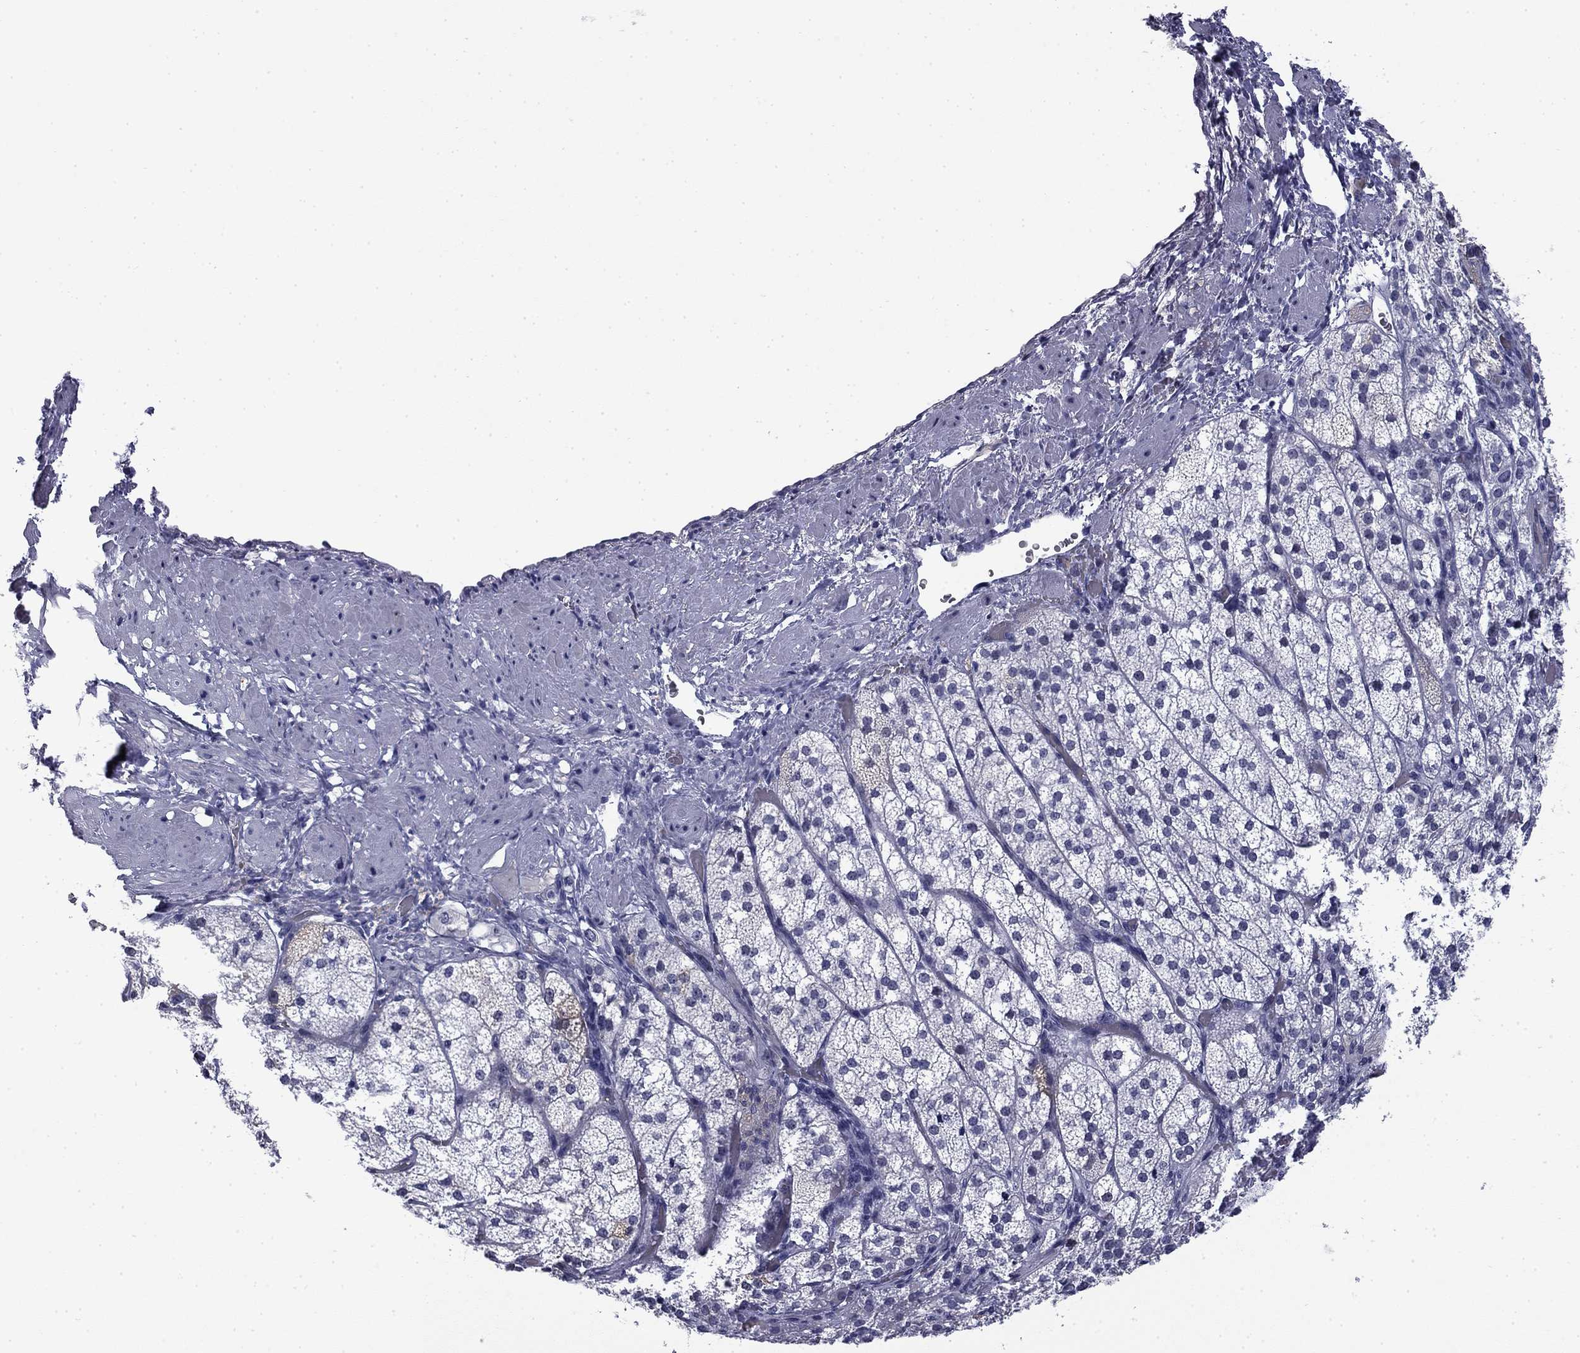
{"staining": {"intensity": "negative", "quantity": "none", "location": "none"}, "tissue": "adrenal gland", "cell_type": "Glandular cells", "image_type": "normal", "snomed": [{"axis": "morphology", "description": "Normal tissue, NOS"}, {"axis": "topography", "description": "Adrenal gland"}], "caption": "Immunohistochemistry (IHC) histopathology image of benign adrenal gland stained for a protein (brown), which reveals no positivity in glandular cells.", "gene": "BCL2L14", "patient": {"sex": "female", "age": 60}}